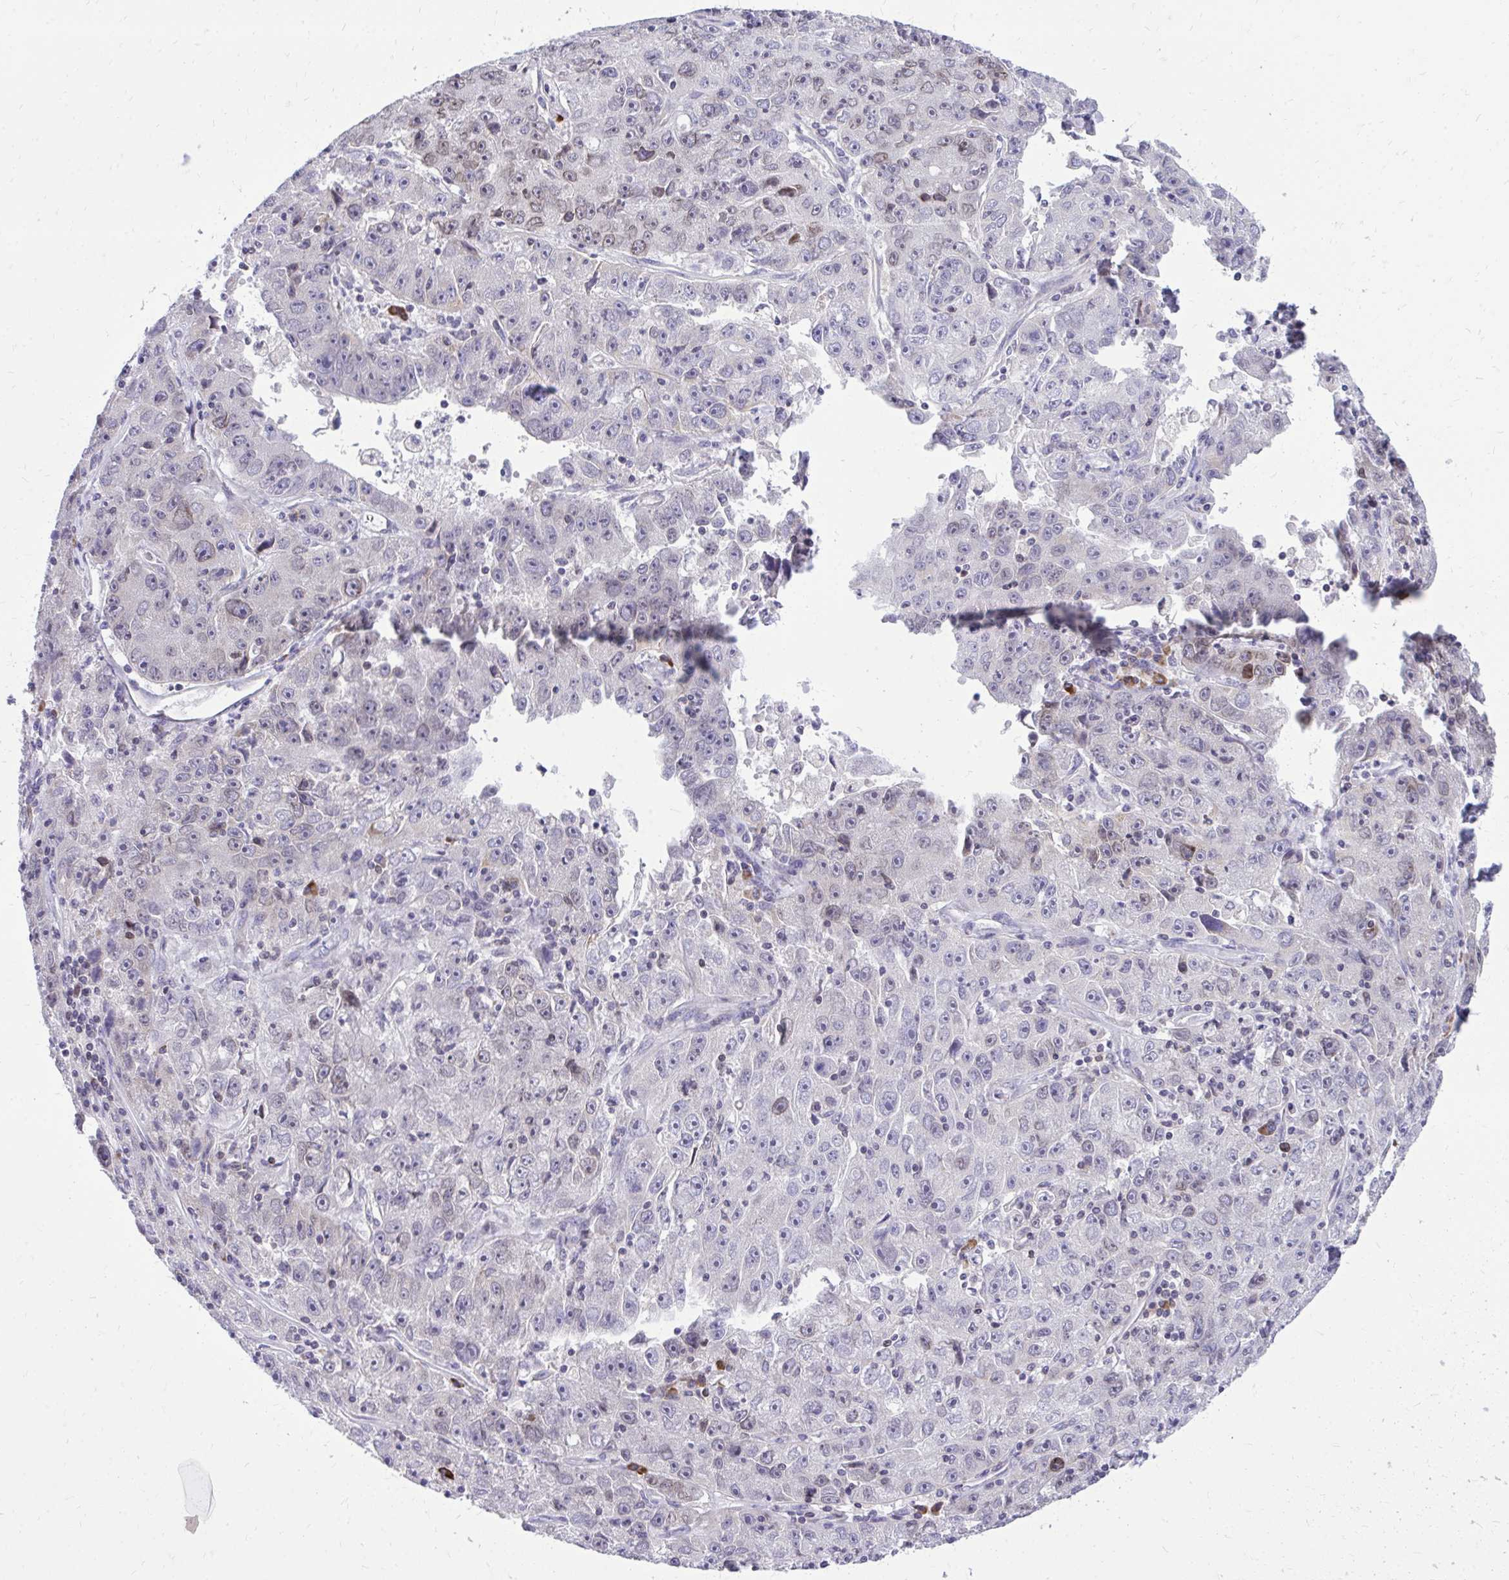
{"staining": {"intensity": "negative", "quantity": "none", "location": "none"}, "tissue": "lung cancer", "cell_type": "Tumor cells", "image_type": "cancer", "snomed": [{"axis": "morphology", "description": "Normal morphology"}, {"axis": "morphology", "description": "Adenocarcinoma, NOS"}, {"axis": "topography", "description": "Lymph node"}, {"axis": "topography", "description": "Lung"}], "caption": "Immunohistochemistry of human lung cancer (adenocarcinoma) demonstrates no staining in tumor cells.", "gene": "RPS6KA2", "patient": {"sex": "female", "age": 57}}